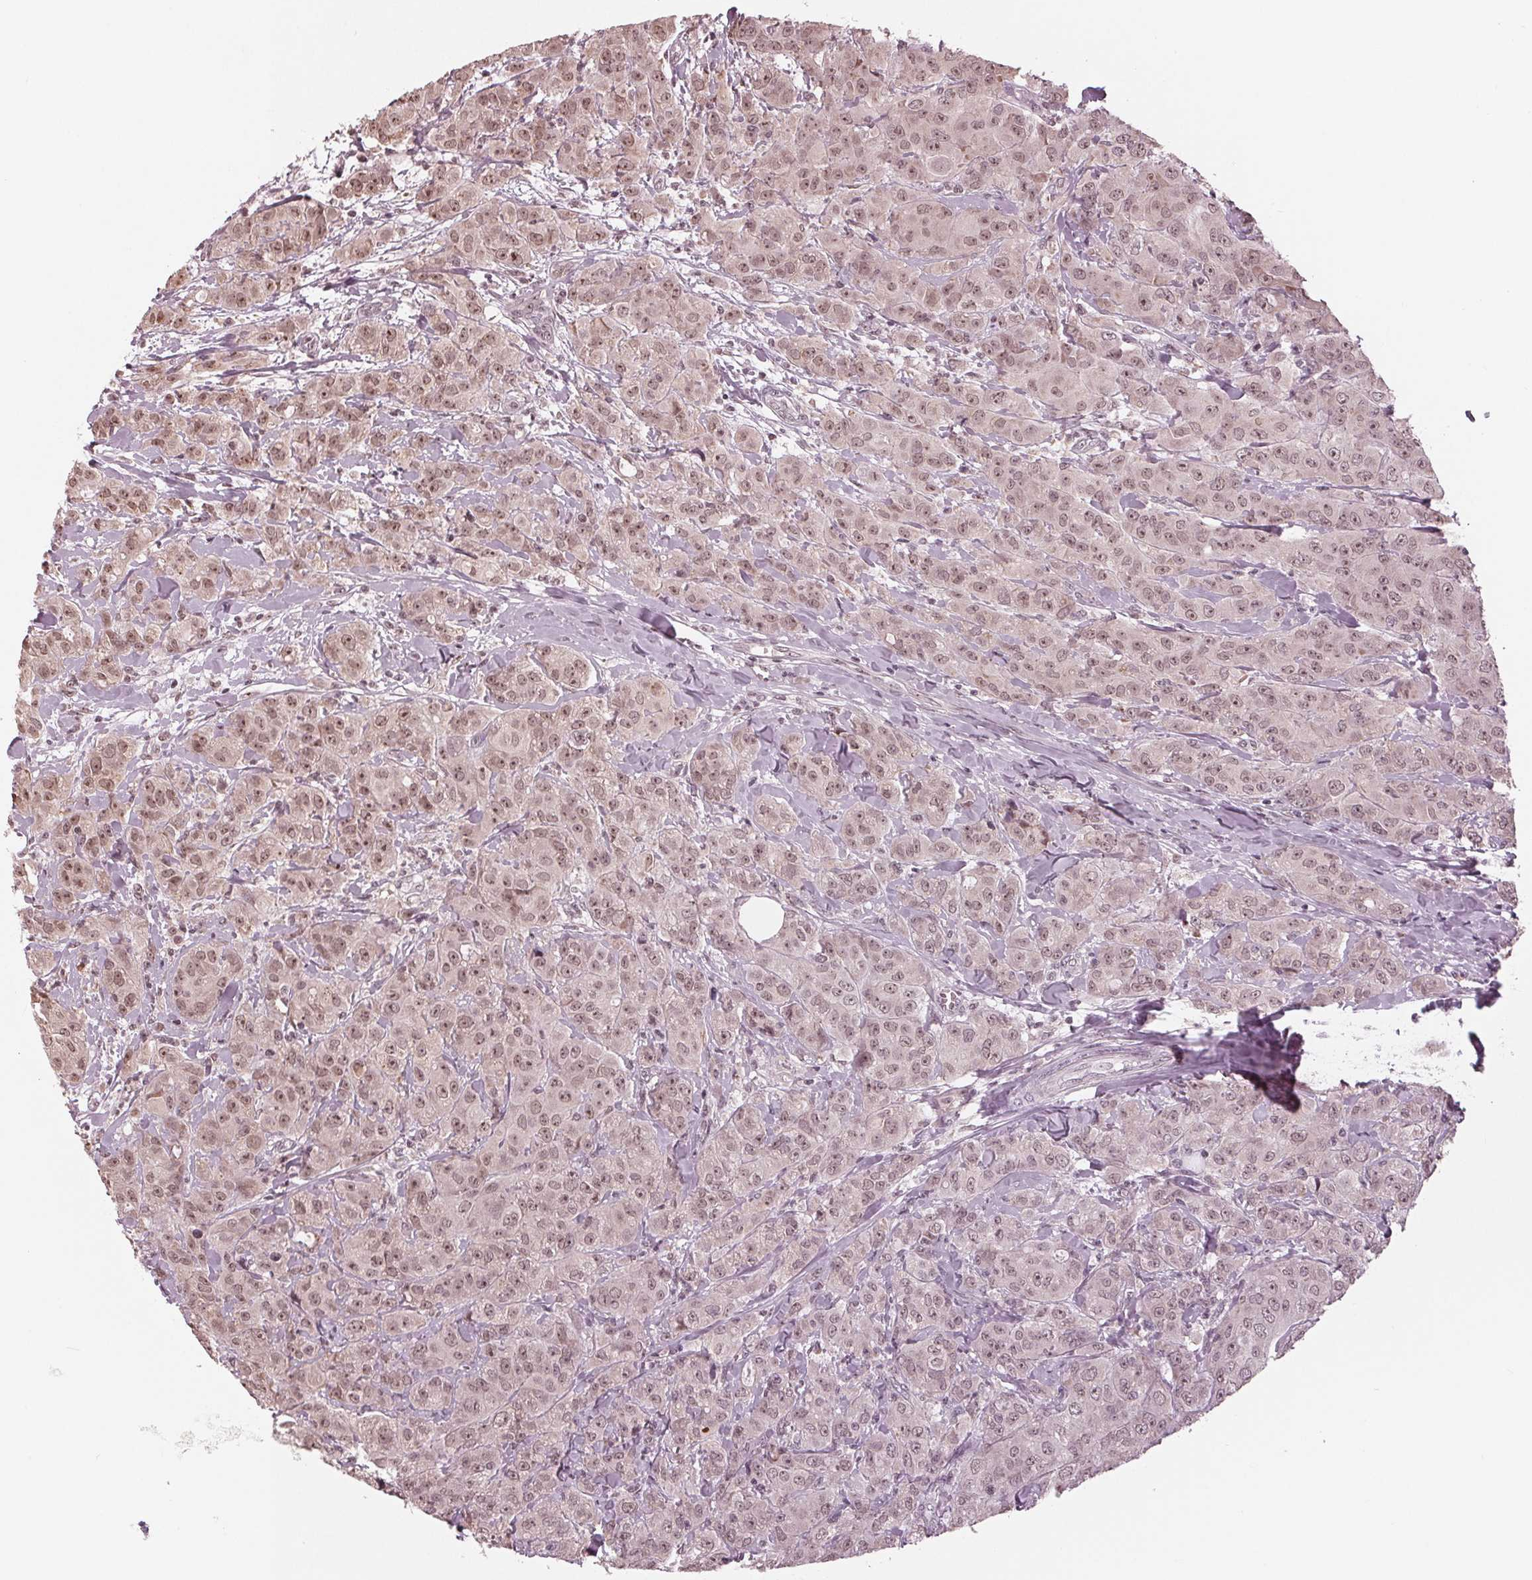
{"staining": {"intensity": "moderate", "quantity": ">75%", "location": "nuclear"}, "tissue": "breast cancer", "cell_type": "Tumor cells", "image_type": "cancer", "snomed": [{"axis": "morphology", "description": "Normal tissue, NOS"}, {"axis": "morphology", "description": "Duct carcinoma"}, {"axis": "topography", "description": "Breast"}], "caption": "Immunohistochemistry of human breast cancer demonstrates medium levels of moderate nuclear expression in approximately >75% of tumor cells.", "gene": "SLX4", "patient": {"sex": "female", "age": 43}}